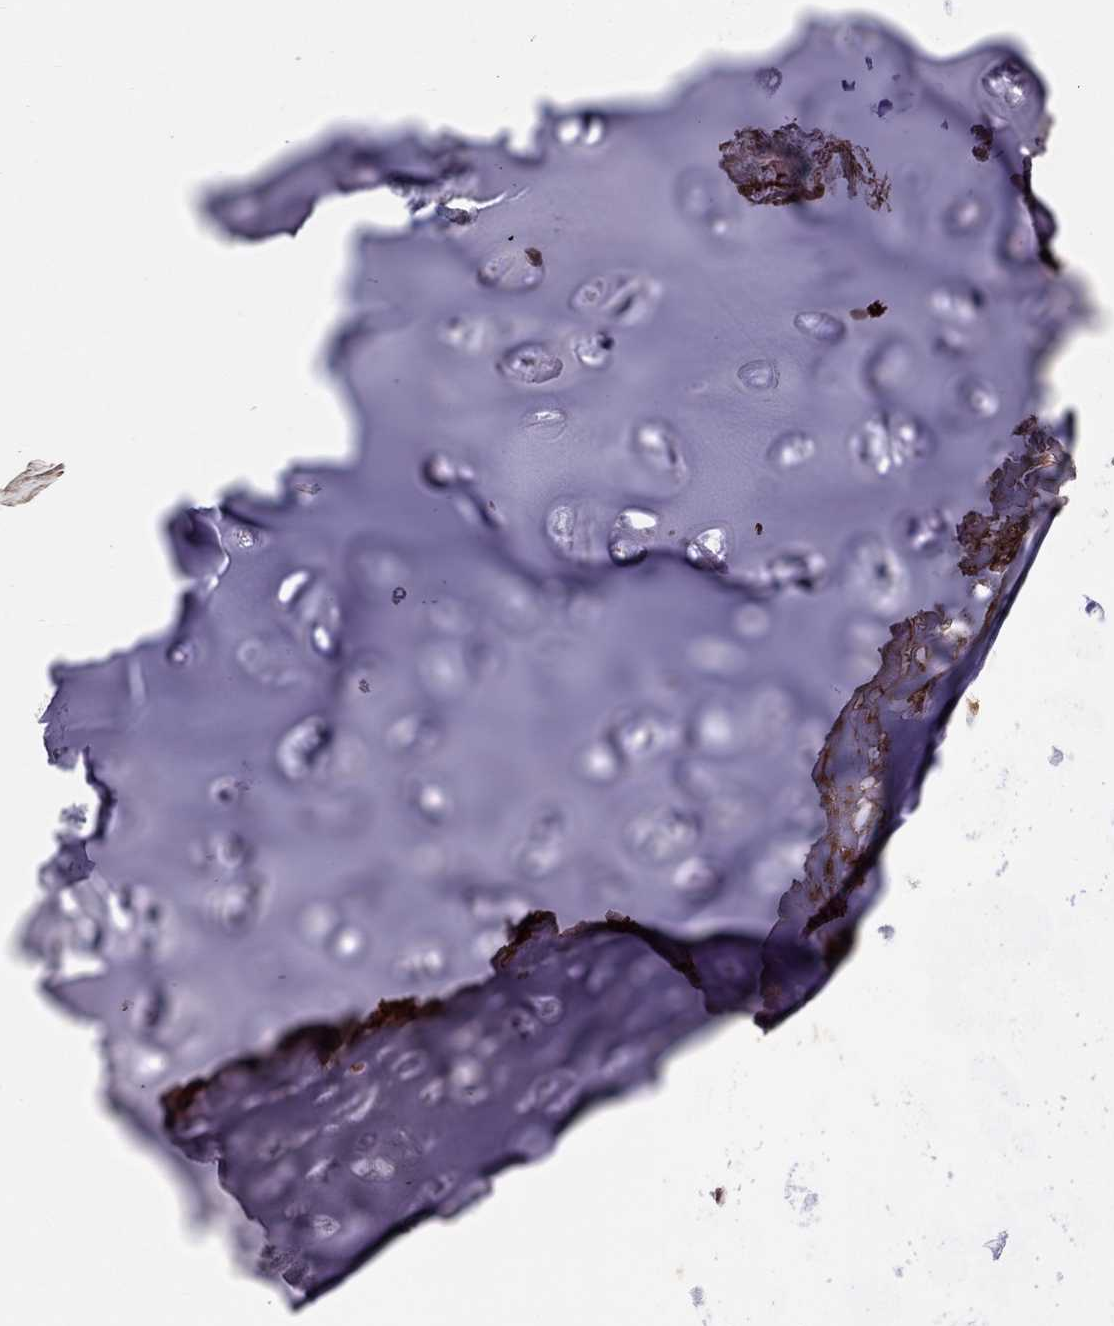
{"staining": {"intensity": "negative", "quantity": "none", "location": "none"}, "tissue": "soft tissue", "cell_type": "Chondrocytes", "image_type": "normal", "snomed": [{"axis": "morphology", "description": "Normal tissue, NOS"}, {"axis": "topography", "description": "Cartilage tissue"}], "caption": "Chondrocytes show no significant staining in unremarkable soft tissue. (DAB (3,3'-diaminobenzidine) immunohistochemistry with hematoxylin counter stain).", "gene": "SERPINA3", "patient": {"sex": "male", "age": 62}}